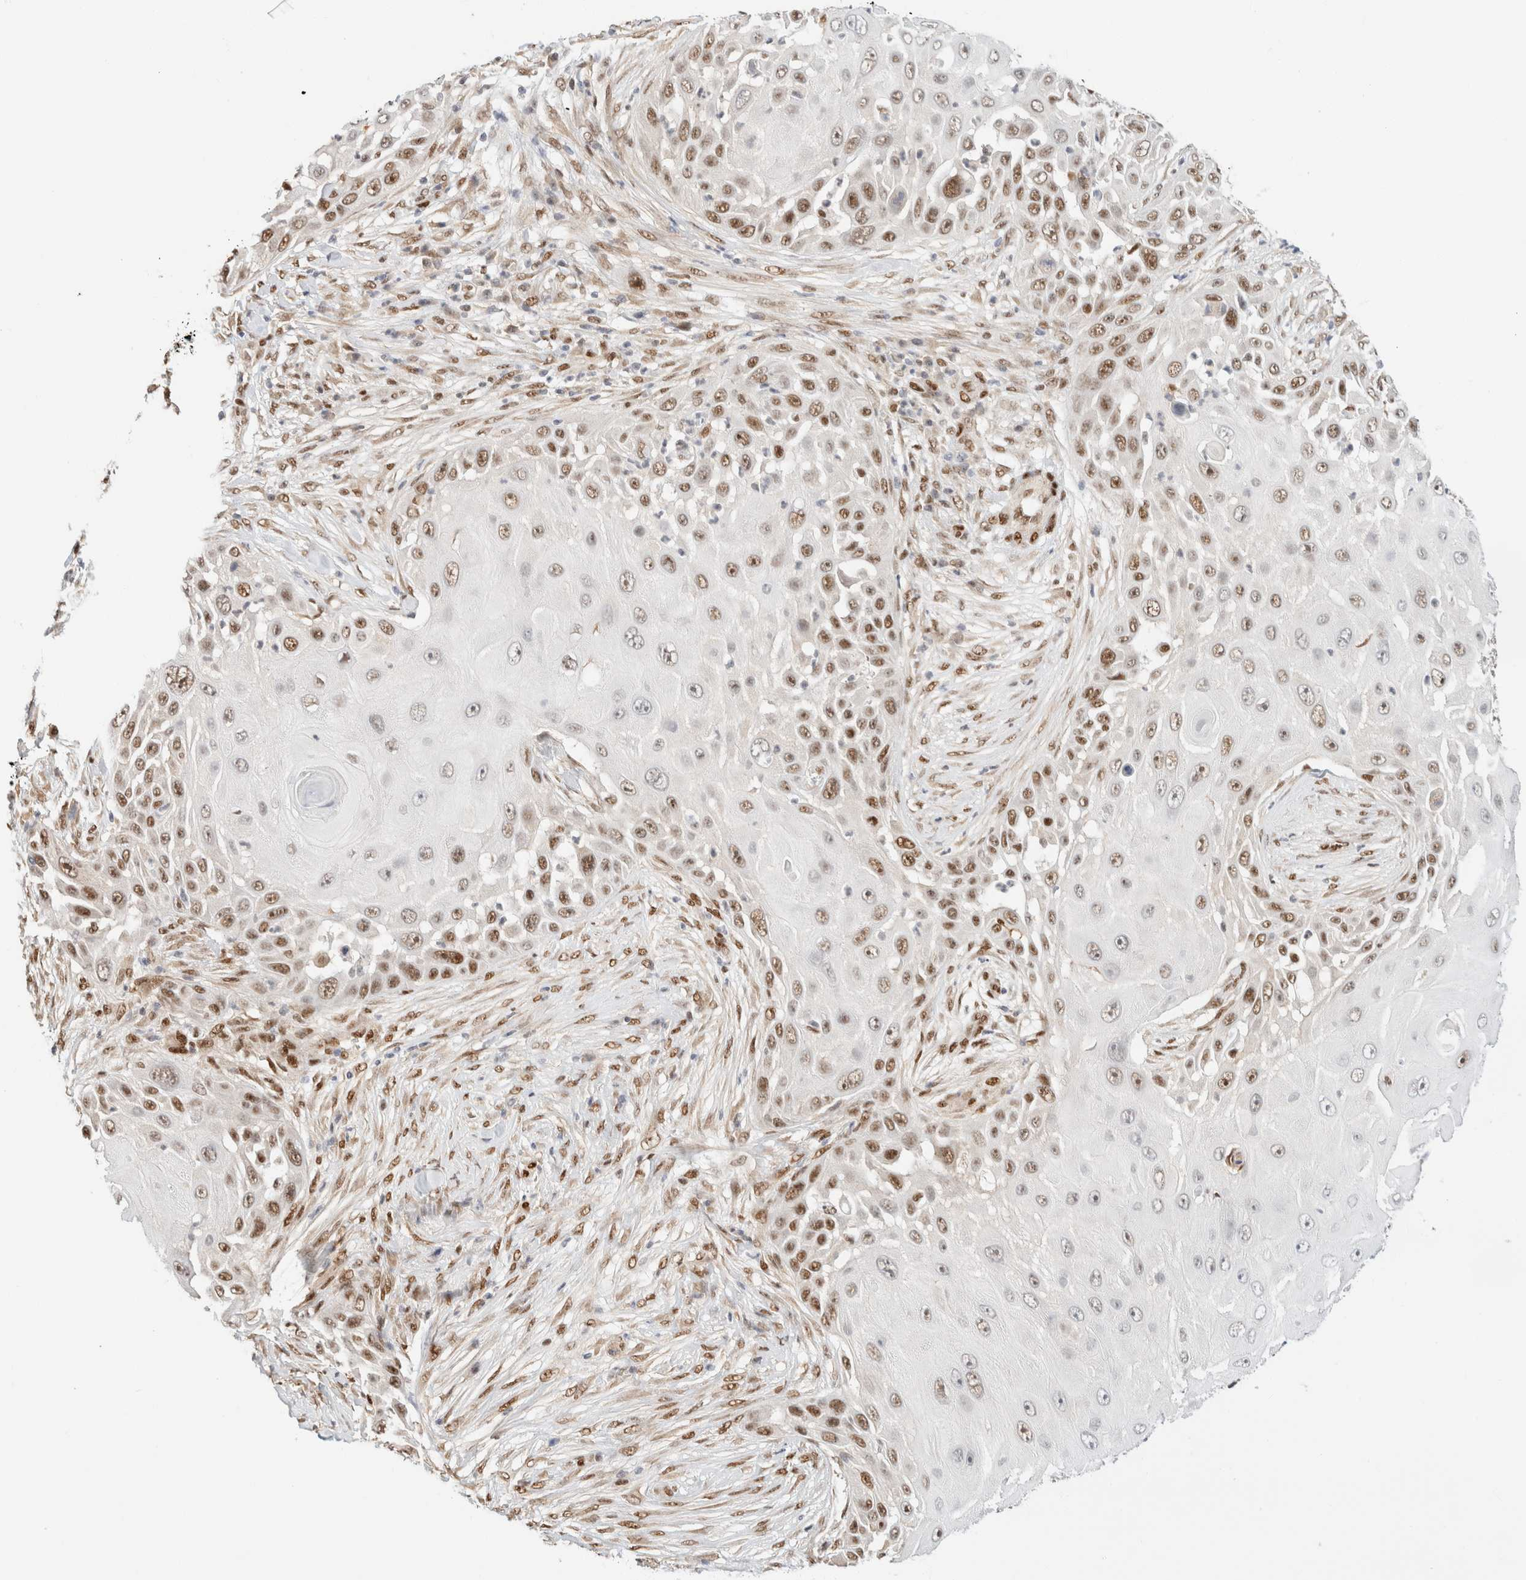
{"staining": {"intensity": "moderate", "quantity": "25%-75%", "location": "nuclear"}, "tissue": "skin cancer", "cell_type": "Tumor cells", "image_type": "cancer", "snomed": [{"axis": "morphology", "description": "Squamous cell carcinoma, NOS"}, {"axis": "topography", "description": "Skin"}], "caption": "IHC (DAB (3,3'-diaminobenzidine)) staining of squamous cell carcinoma (skin) displays moderate nuclear protein positivity in approximately 25%-75% of tumor cells. The protein of interest is shown in brown color, while the nuclei are stained blue.", "gene": "ZNF768", "patient": {"sex": "female", "age": 44}}